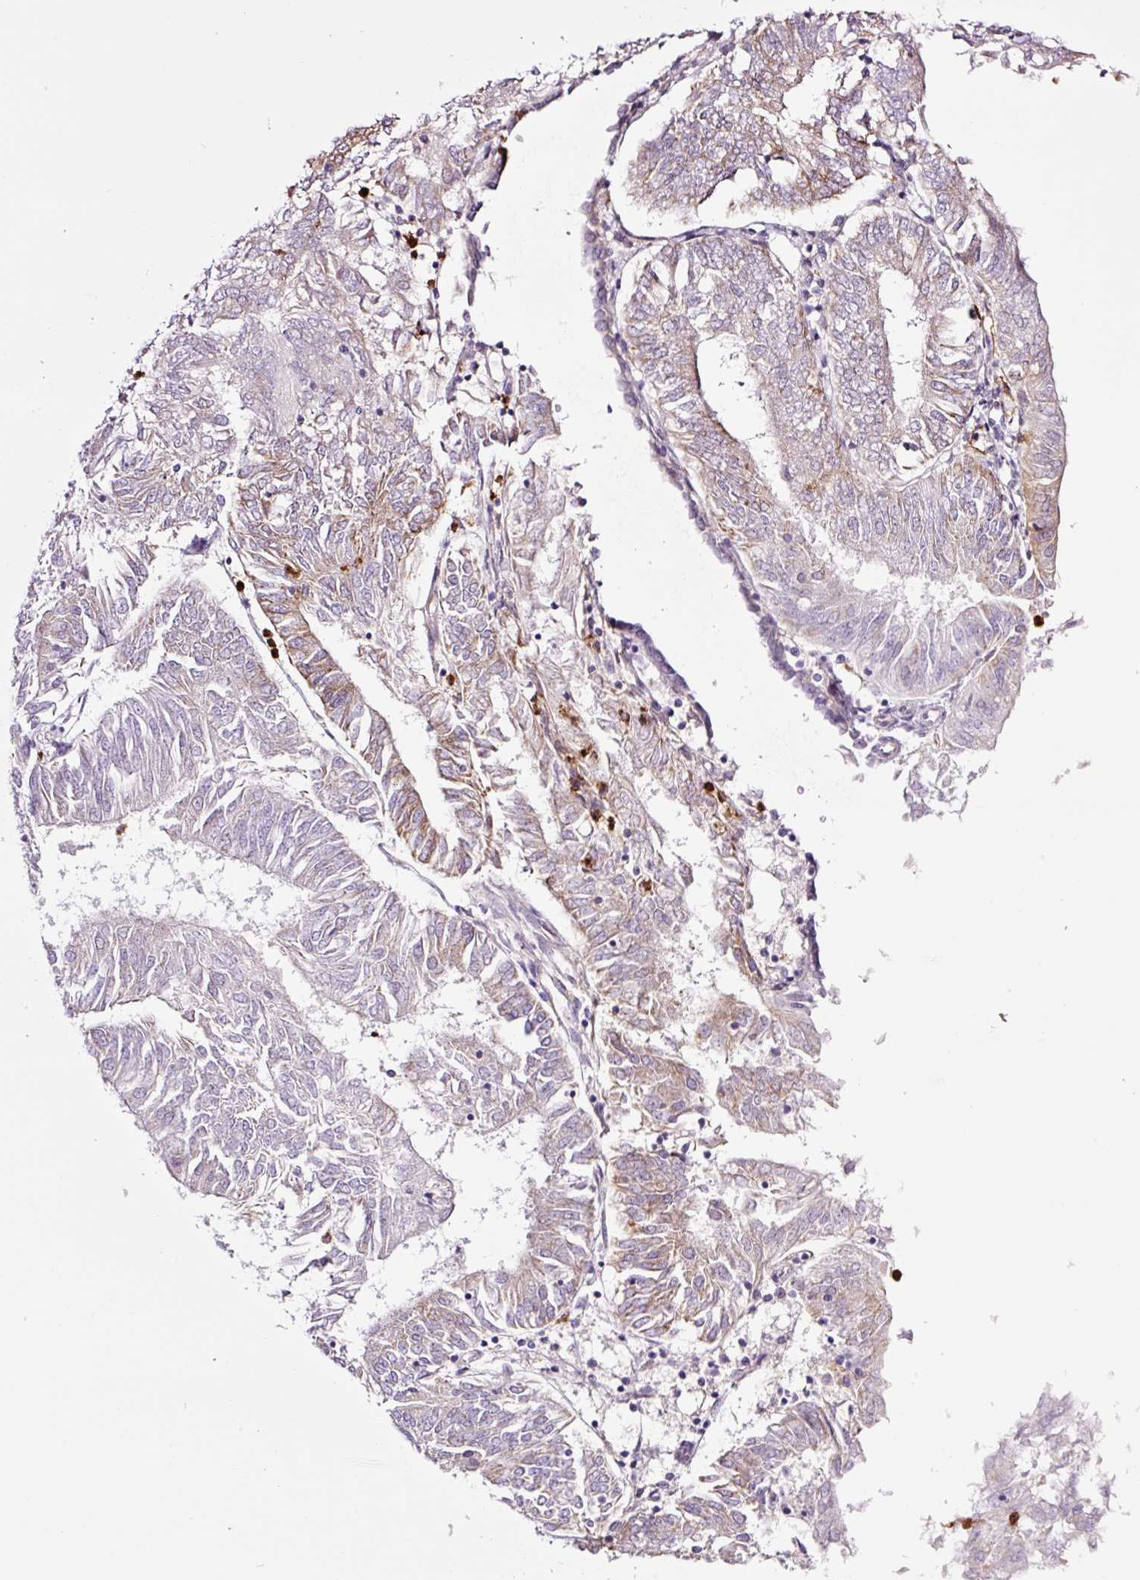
{"staining": {"intensity": "moderate", "quantity": "25%-75%", "location": "cytoplasmic/membranous"}, "tissue": "endometrial cancer", "cell_type": "Tumor cells", "image_type": "cancer", "snomed": [{"axis": "morphology", "description": "Adenocarcinoma, NOS"}, {"axis": "topography", "description": "Endometrium"}], "caption": "DAB immunohistochemical staining of endometrial cancer shows moderate cytoplasmic/membranous protein expression in approximately 25%-75% of tumor cells.", "gene": "SH2D6", "patient": {"sex": "female", "age": 58}}